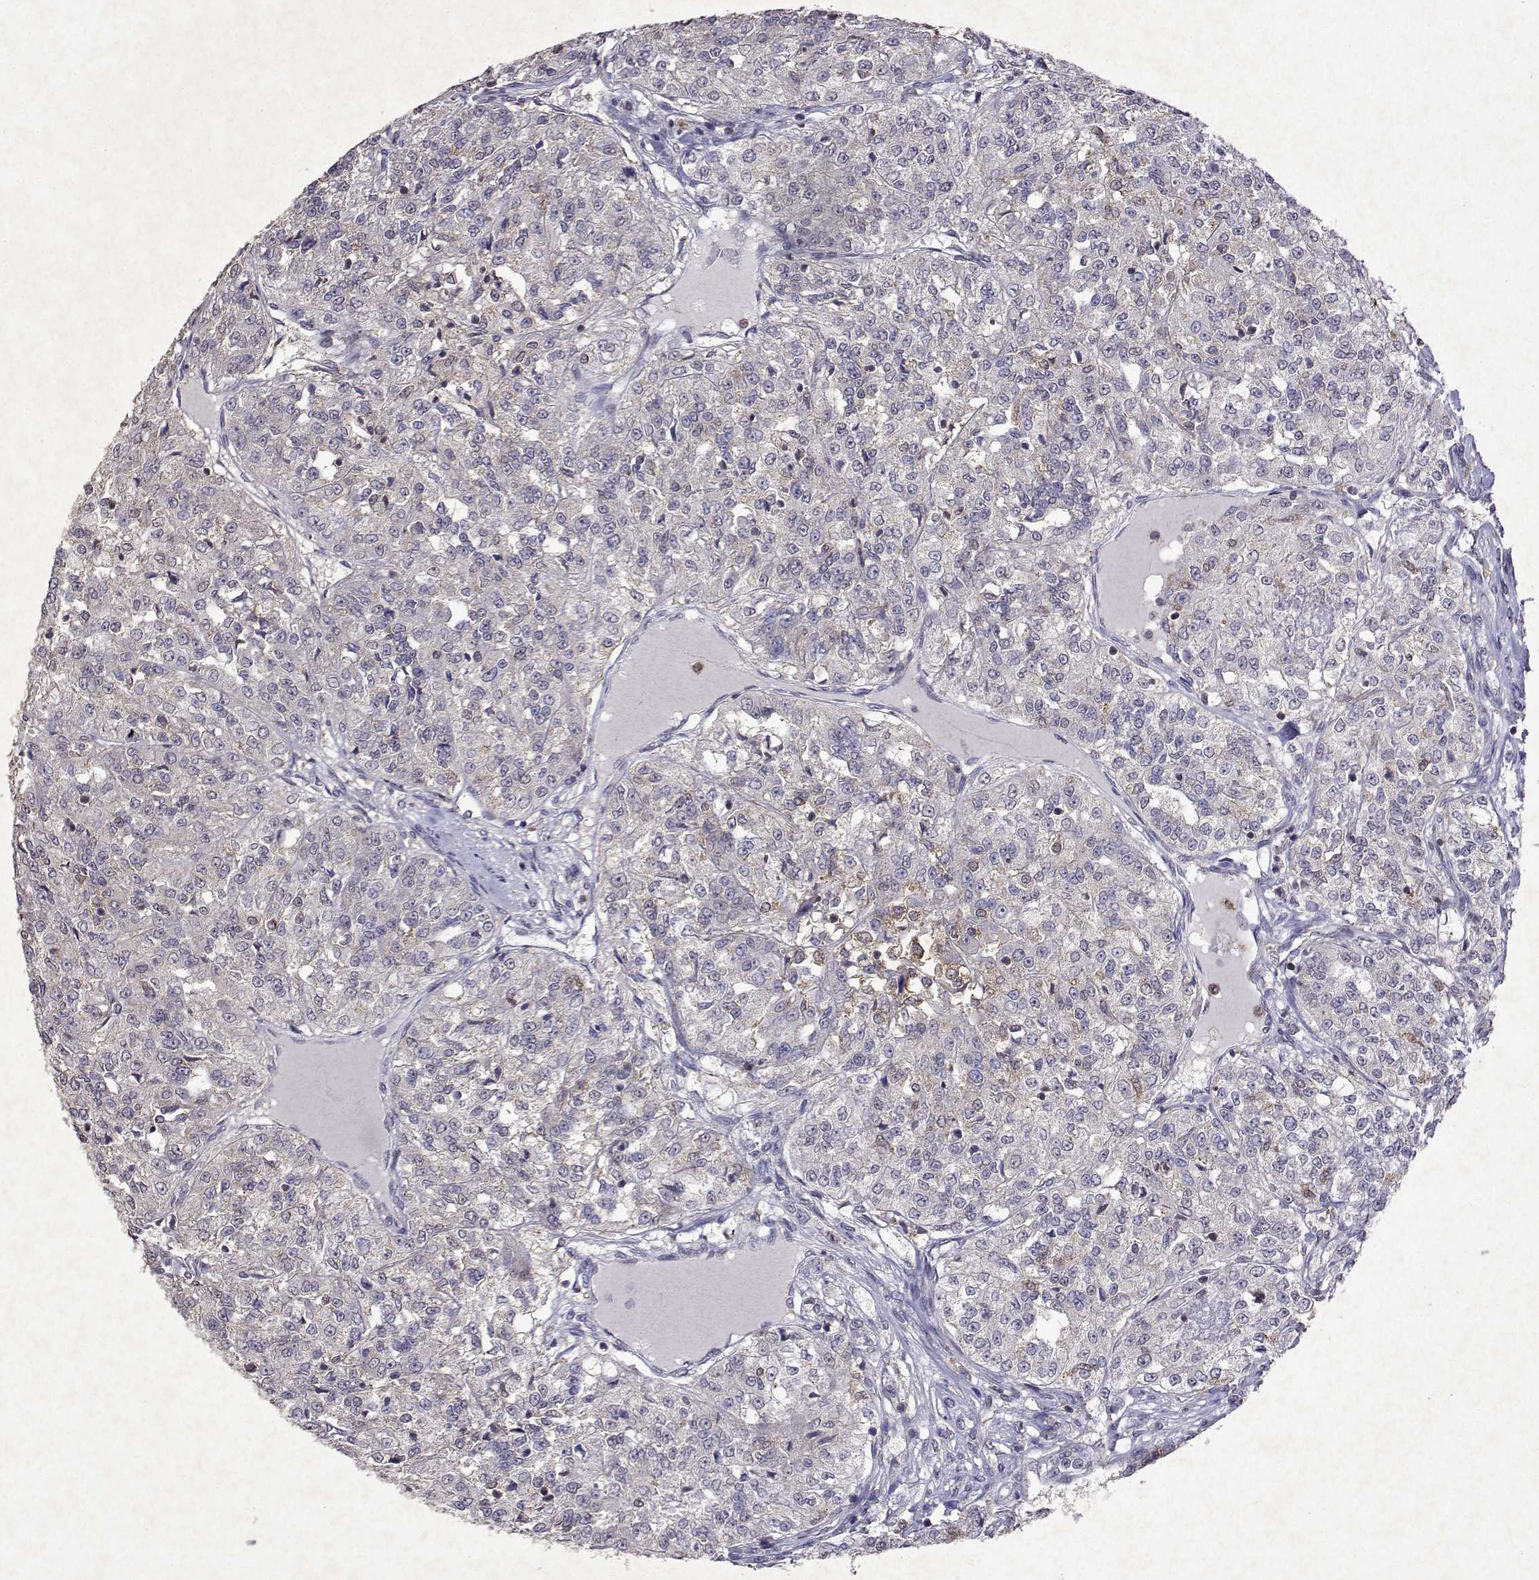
{"staining": {"intensity": "negative", "quantity": "none", "location": "none"}, "tissue": "renal cancer", "cell_type": "Tumor cells", "image_type": "cancer", "snomed": [{"axis": "morphology", "description": "Adenocarcinoma, NOS"}, {"axis": "topography", "description": "Kidney"}], "caption": "DAB (3,3'-diaminobenzidine) immunohistochemical staining of human renal cancer reveals no significant expression in tumor cells.", "gene": "APAF1", "patient": {"sex": "female", "age": 63}}